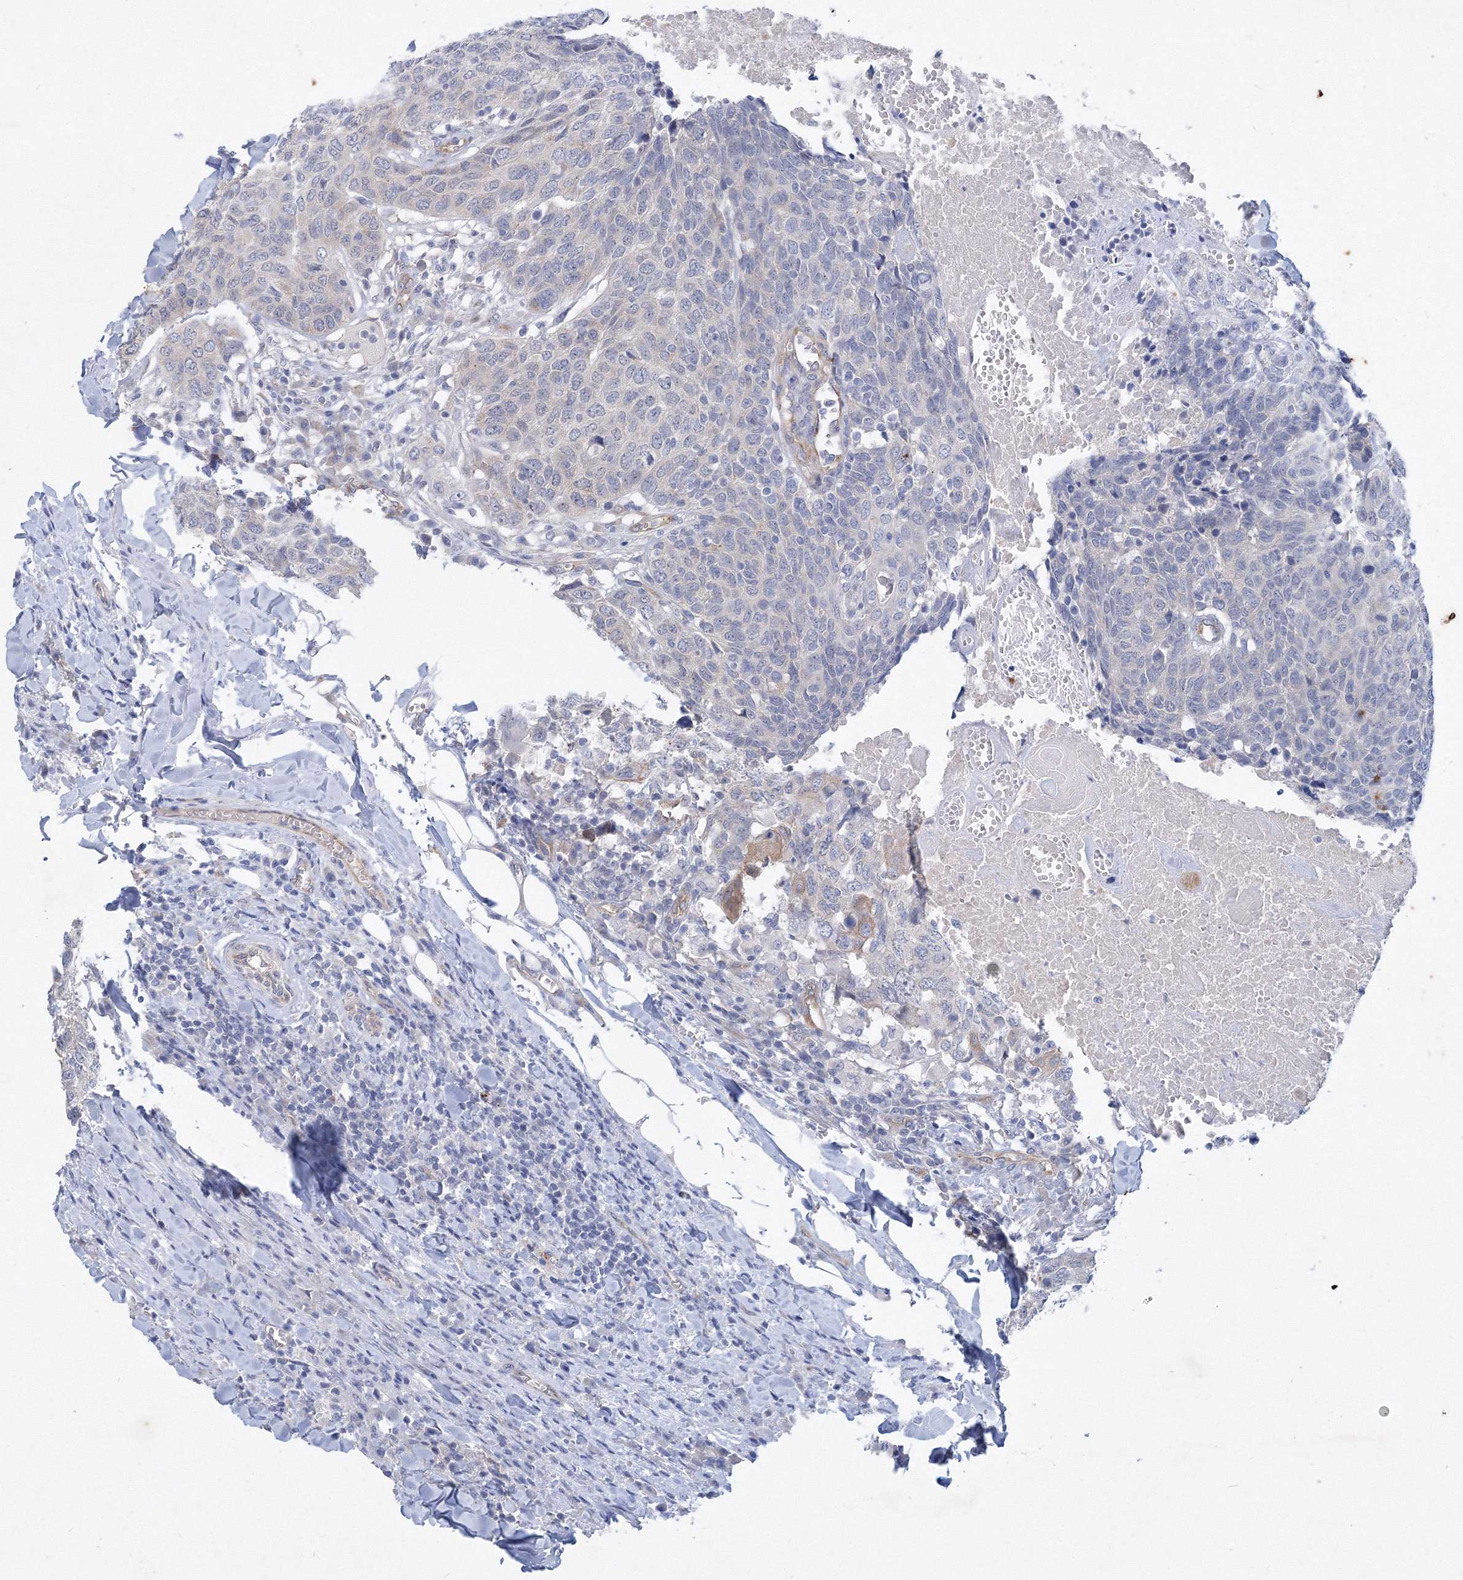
{"staining": {"intensity": "negative", "quantity": "none", "location": "none"}, "tissue": "head and neck cancer", "cell_type": "Tumor cells", "image_type": "cancer", "snomed": [{"axis": "morphology", "description": "Squamous cell carcinoma, NOS"}, {"axis": "topography", "description": "Head-Neck"}], "caption": "The photomicrograph exhibits no significant staining in tumor cells of head and neck cancer.", "gene": "TANC1", "patient": {"sex": "male", "age": 66}}